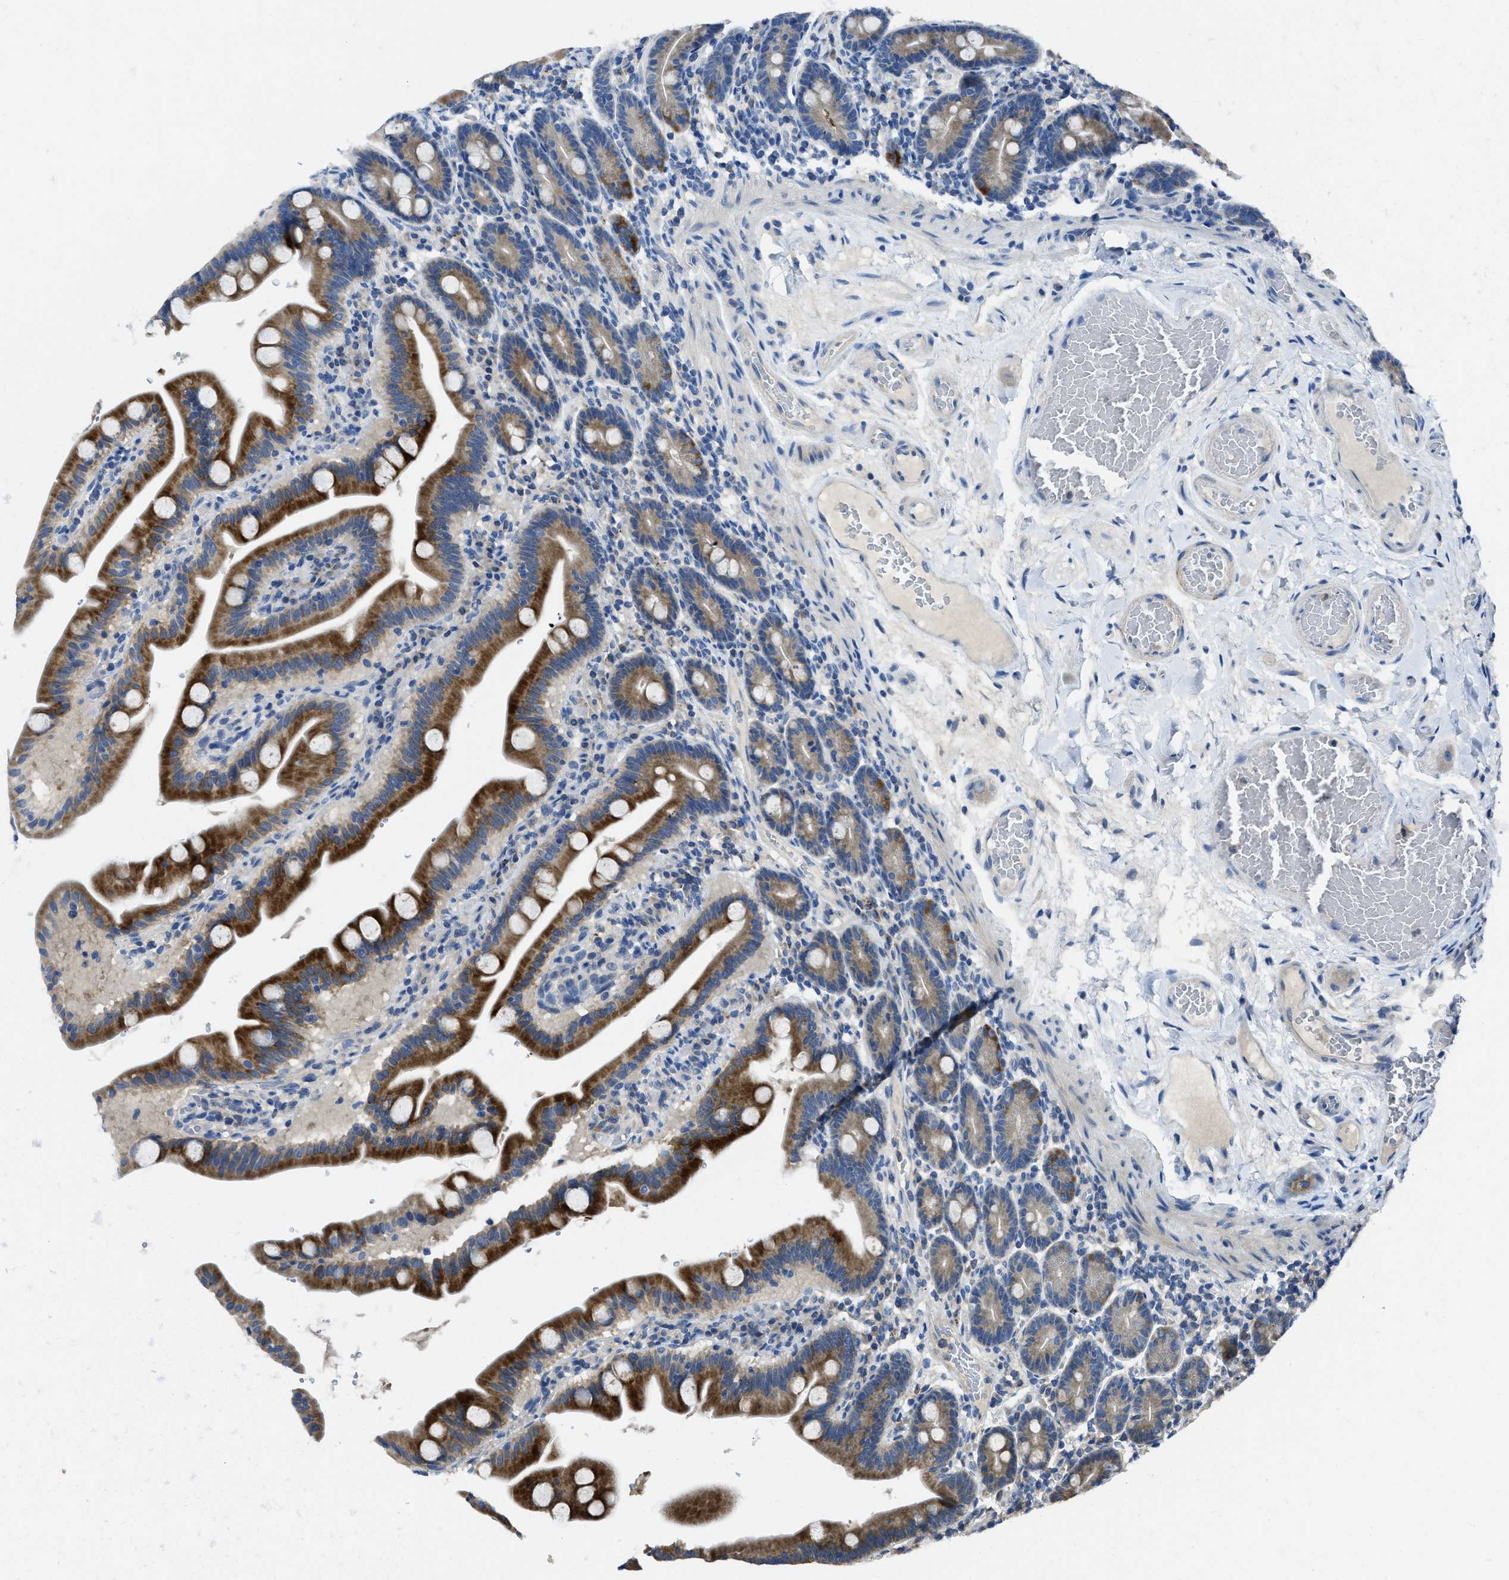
{"staining": {"intensity": "strong", "quantity": ">75%", "location": "cytoplasmic/membranous"}, "tissue": "duodenum", "cell_type": "Glandular cells", "image_type": "normal", "snomed": [{"axis": "morphology", "description": "Normal tissue, NOS"}, {"axis": "topography", "description": "Duodenum"}], "caption": "Brown immunohistochemical staining in unremarkable human duodenum reveals strong cytoplasmic/membranous positivity in approximately >75% of glandular cells. (DAB (3,3'-diaminobenzidine) = brown stain, brightfield microscopy at high magnification).", "gene": "MAP3K20", "patient": {"sex": "male", "age": 54}}